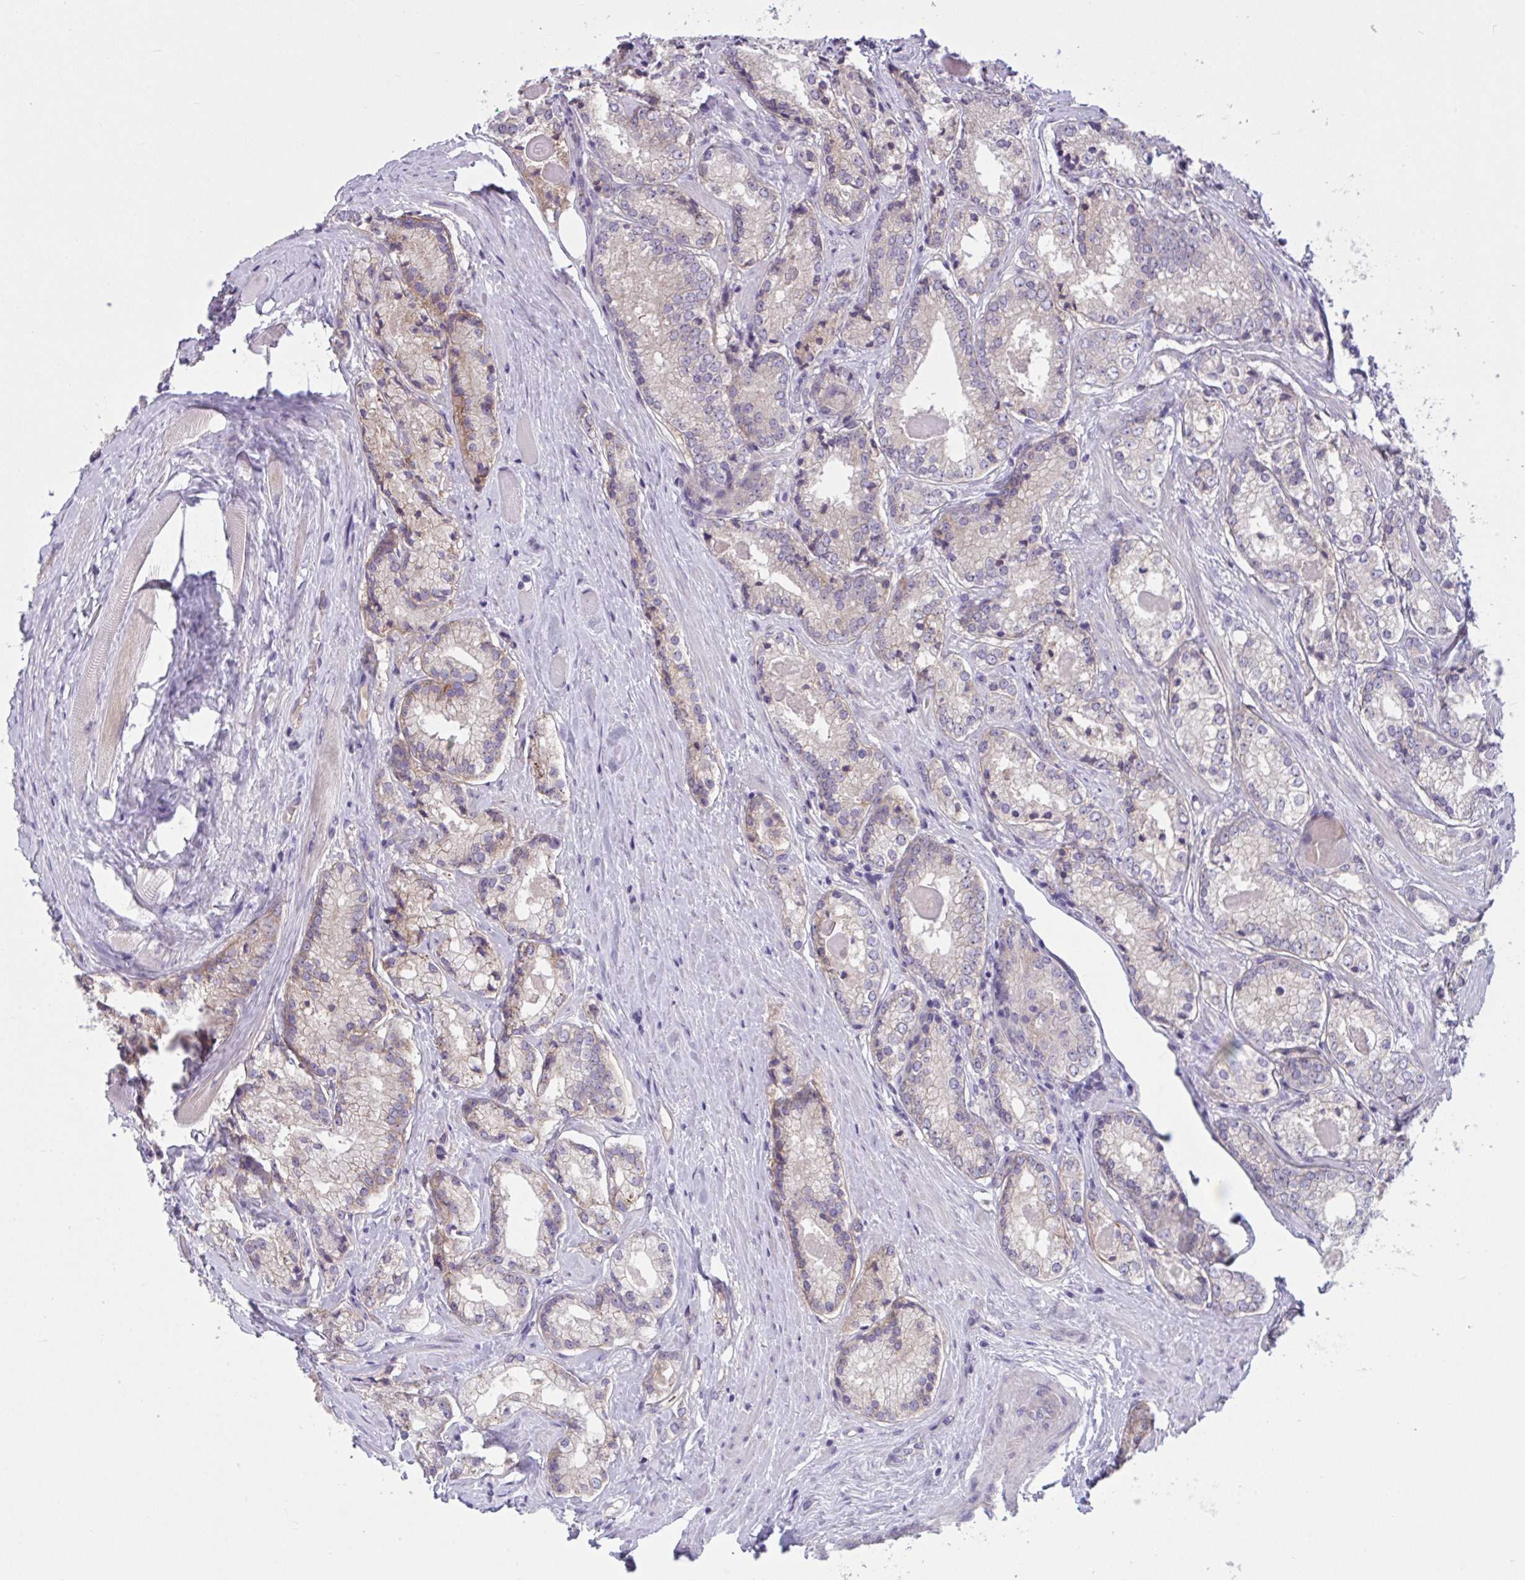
{"staining": {"intensity": "weak", "quantity": "<25%", "location": "cytoplasmic/membranous"}, "tissue": "prostate cancer", "cell_type": "Tumor cells", "image_type": "cancer", "snomed": [{"axis": "morphology", "description": "Adenocarcinoma, NOS"}, {"axis": "morphology", "description": "Adenocarcinoma, Low grade"}, {"axis": "topography", "description": "Prostate"}], "caption": "Prostate cancer stained for a protein using immunohistochemistry (IHC) shows no positivity tumor cells.", "gene": "TTC7B", "patient": {"sex": "male", "age": 68}}